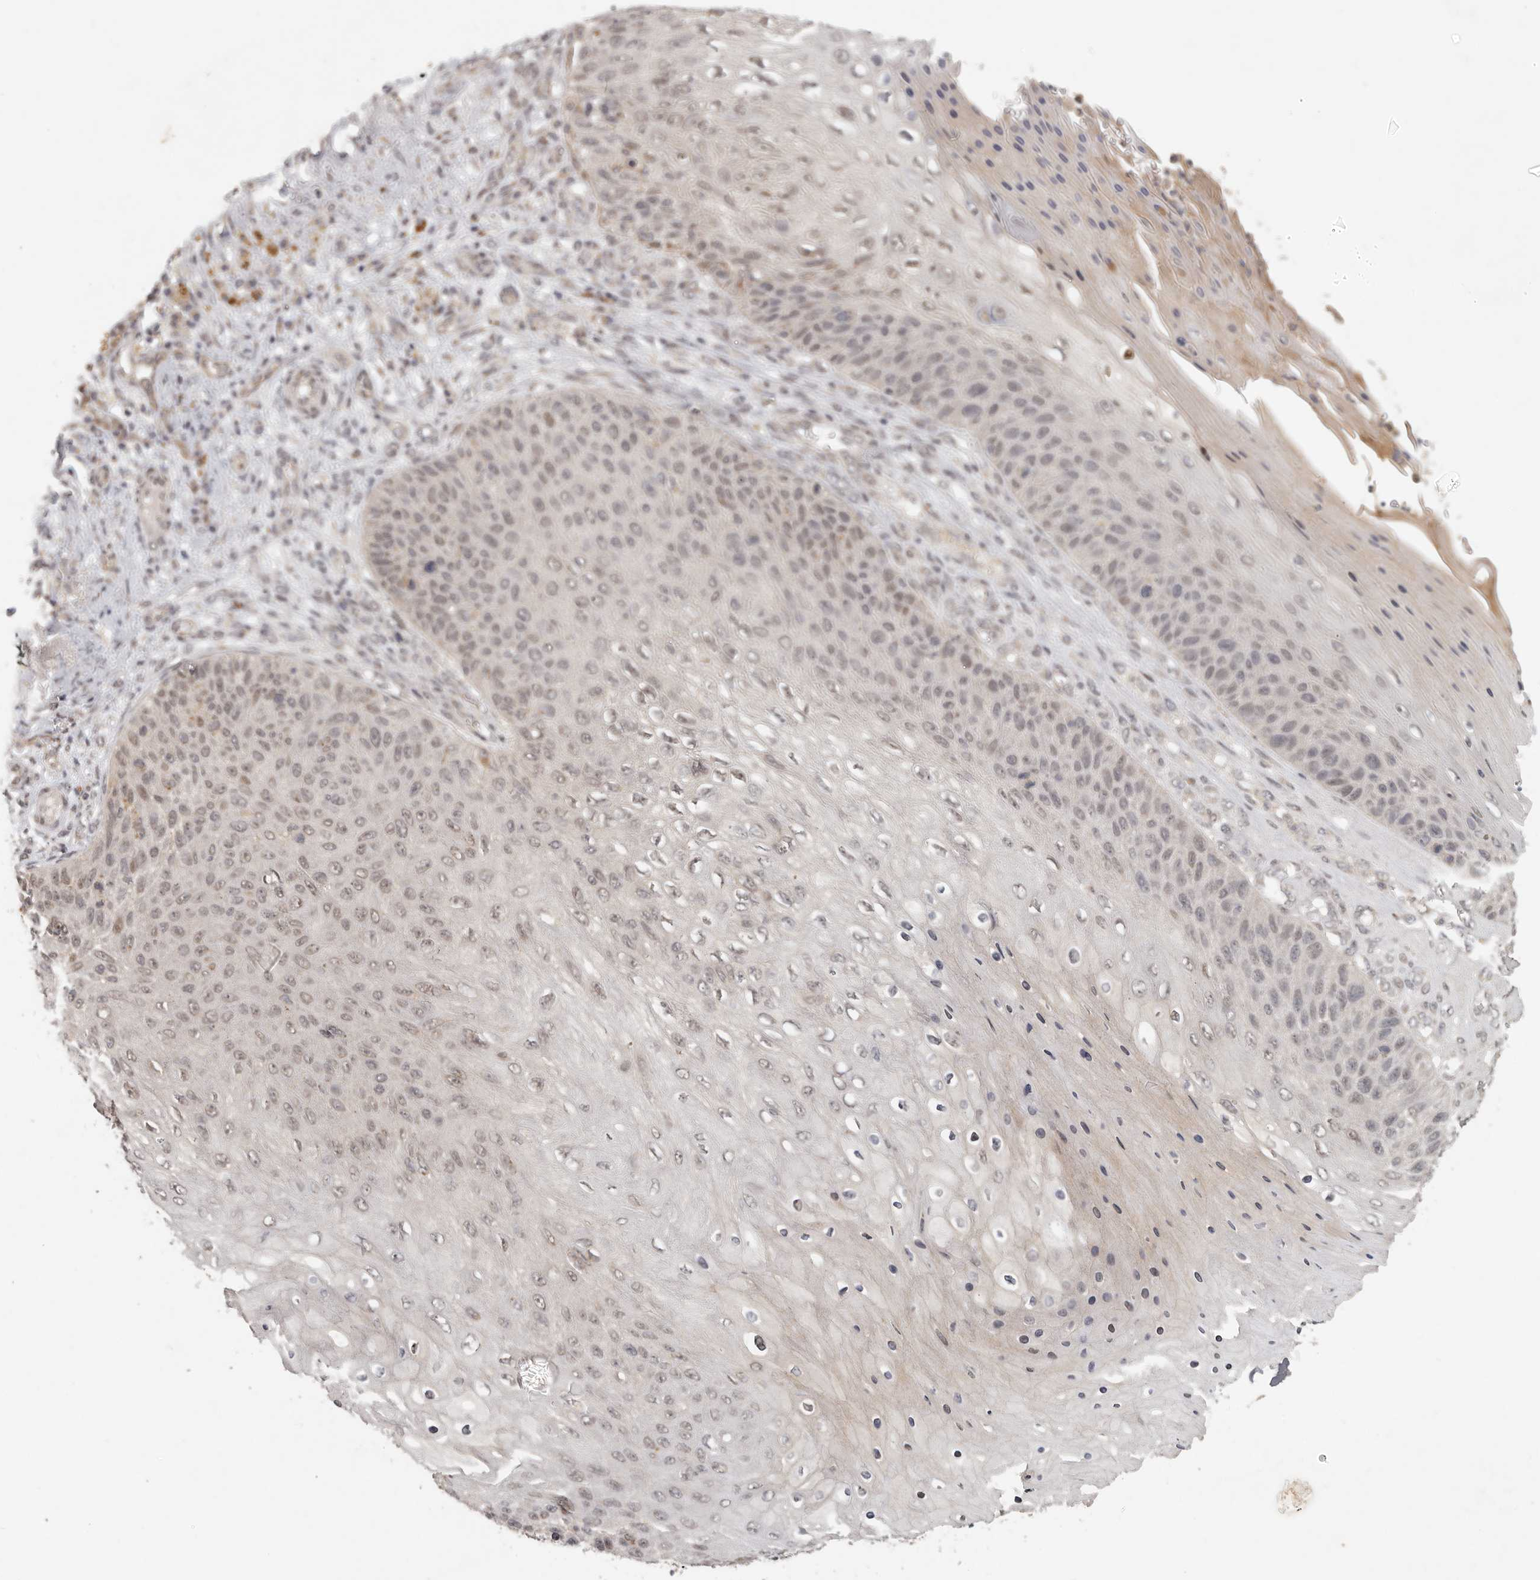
{"staining": {"intensity": "weak", "quantity": ">75%", "location": "nuclear"}, "tissue": "skin cancer", "cell_type": "Tumor cells", "image_type": "cancer", "snomed": [{"axis": "morphology", "description": "Squamous cell carcinoma, NOS"}, {"axis": "topography", "description": "Skin"}], "caption": "IHC image of skin squamous cell carcinoma stained for a protein (brown), which displays low levels of weak nuclear staining in approximately >75% of tumor cells.", "gene": "LRRC75A", "patient": {"sex": "female", "age": 88}}